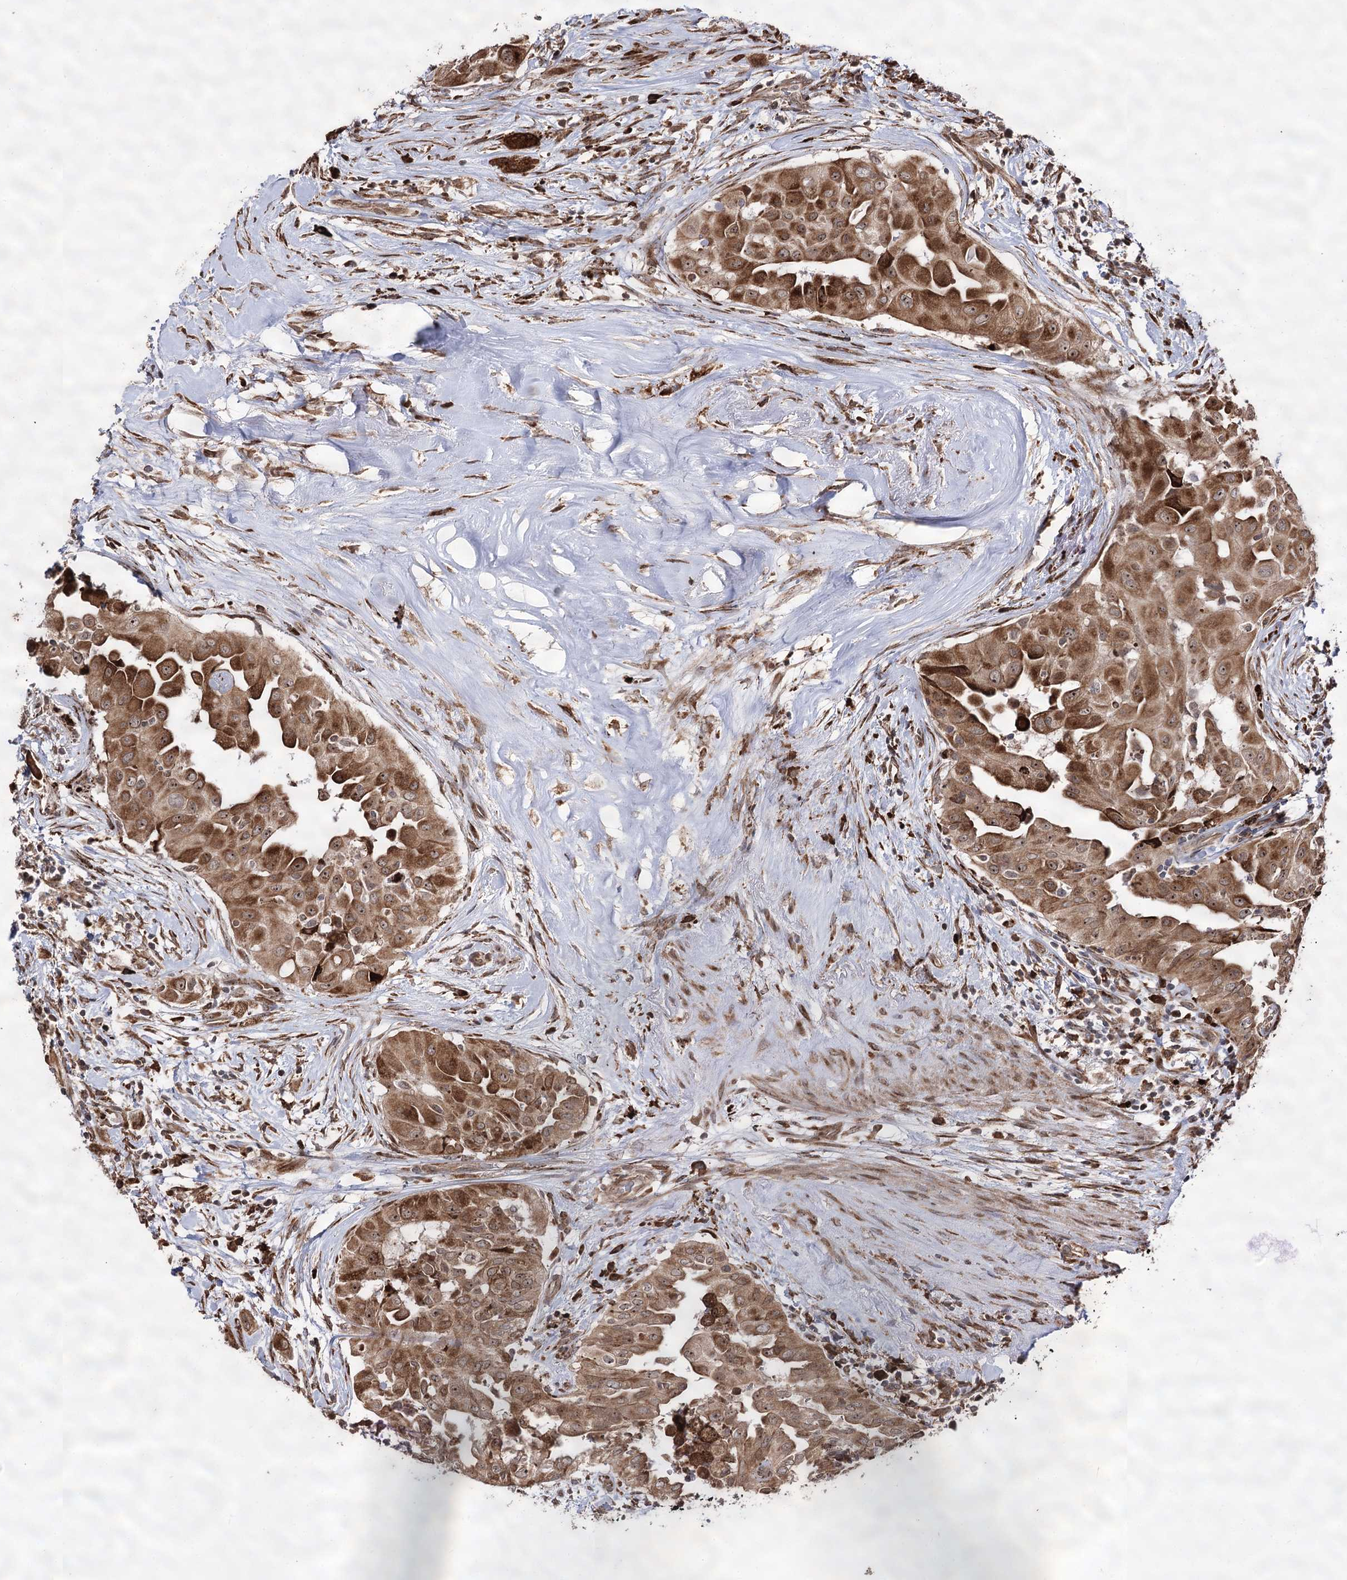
{"staining": {"intensity": "strong", "quantity": ">75%", "location": "cytoplasmic/membranous,nuclear"}, "tissue": "thyroid cancer", "cell_type": "Tumor cells", "image_type": "cancer", "snomed": [{"axis": "morphology", "description": "Papillary adenocarcinoma, NOS"}, {"axis": "topography", "description": "Thyroid gland"}], "caption": "An image of thyroid cancer (papillary adenocarcinoma) stained for a protein reveals strong cytoplasmic/membranous and nuclear brown staining in tumor cells.", "gene": "FANCL", "patient": {"sex": "female", "age": 59}}